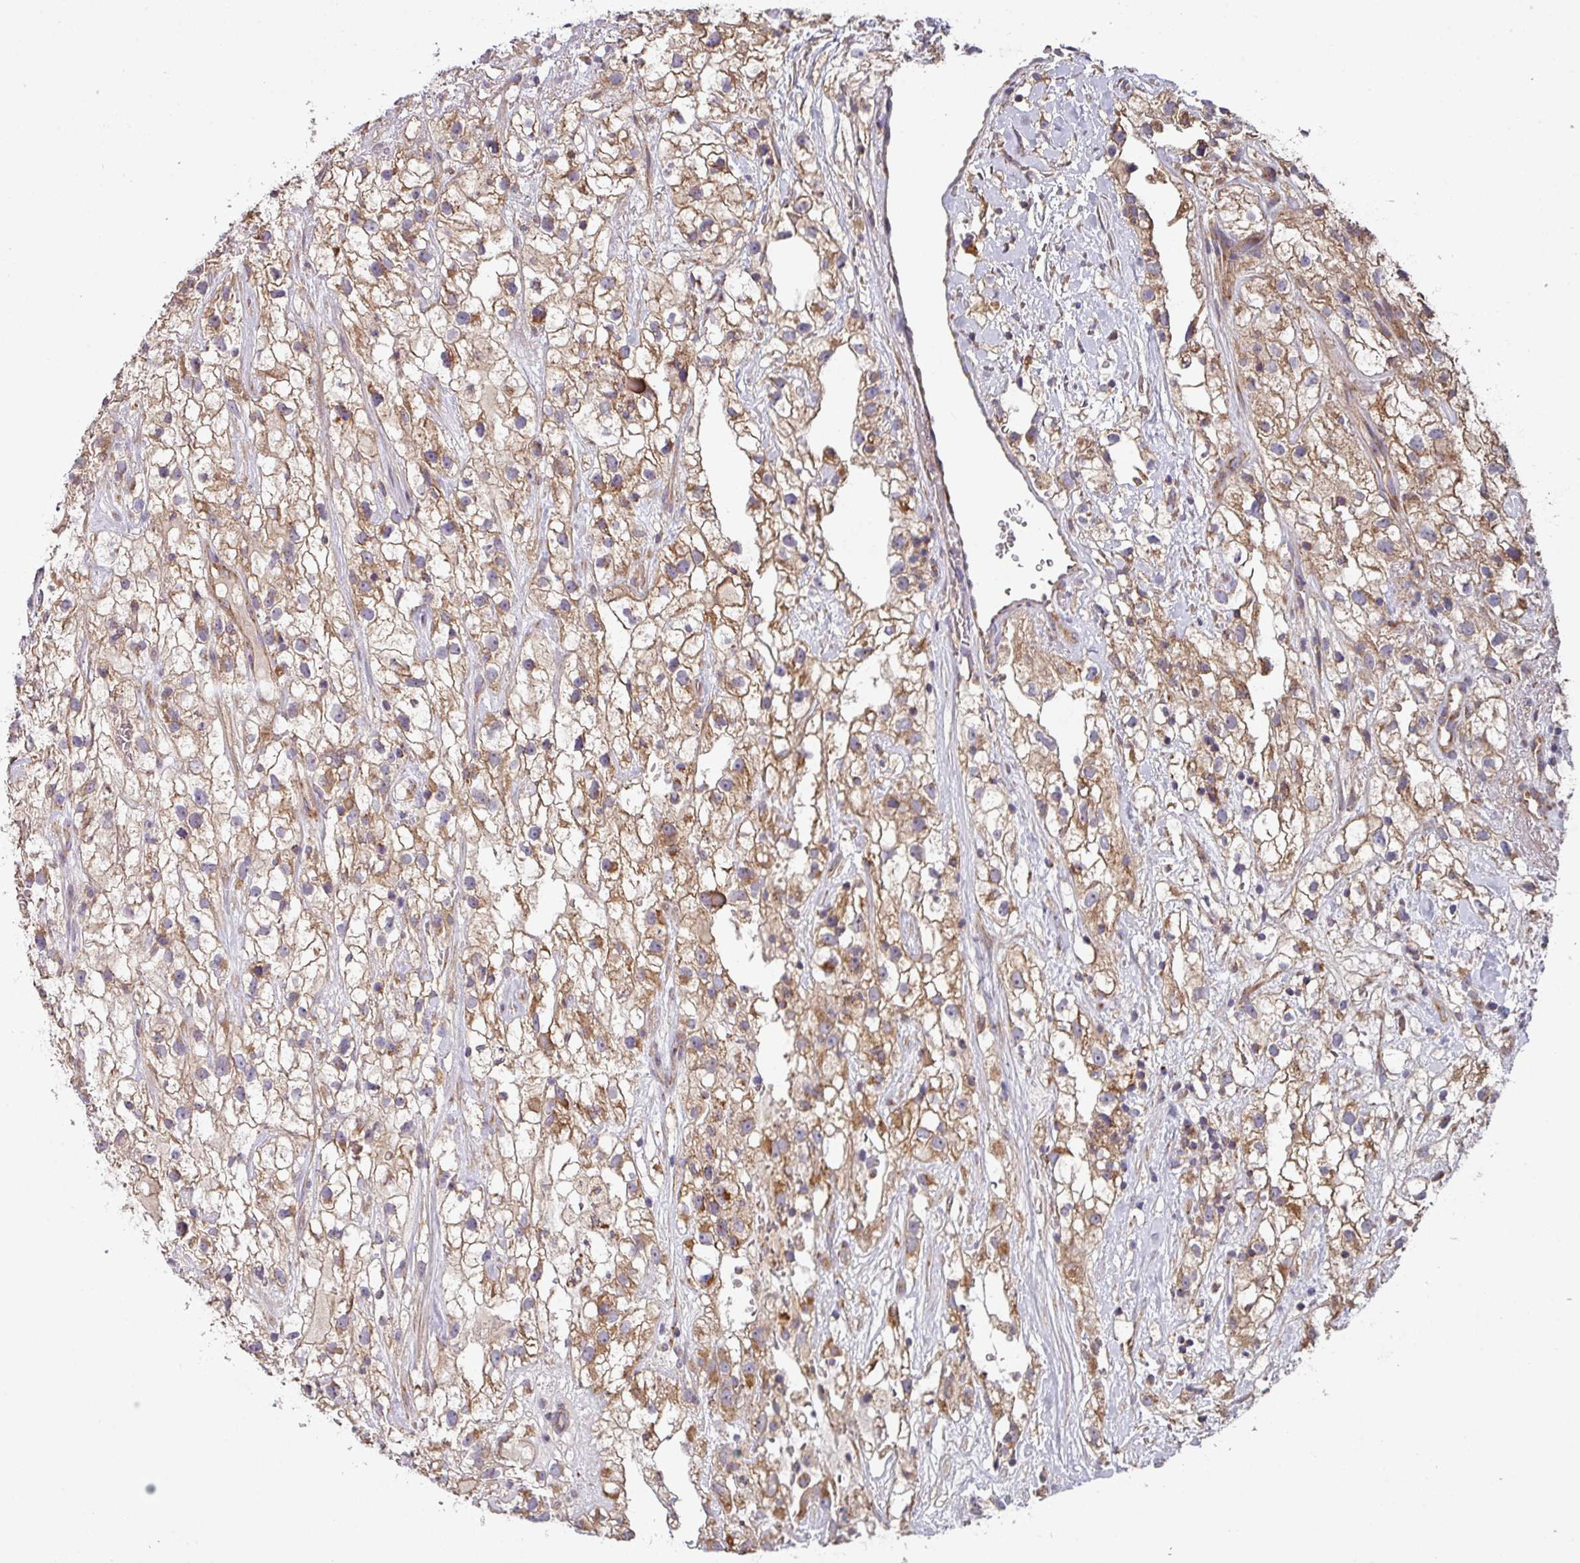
{"staining": {"intensity": "moderate", "quantity": ">75%", "location": "cytoplasmic/membranous"}, "tissue": "renal cancer", "cell_type": "Tumor cells", "image_type": "cancer", "snomed": [{"axis": "morphology", "description": "Adenocarcinoma, NOS"}, {"axis": "topography", "description": "Kidney"}], "caption": "Moderate cytoplasmic/membranous protein staining is seen in about >75% of tumor cells in renal cancer.", "gene": "DCAF12L2", "patient": {"sex": "male", "age": 59}}